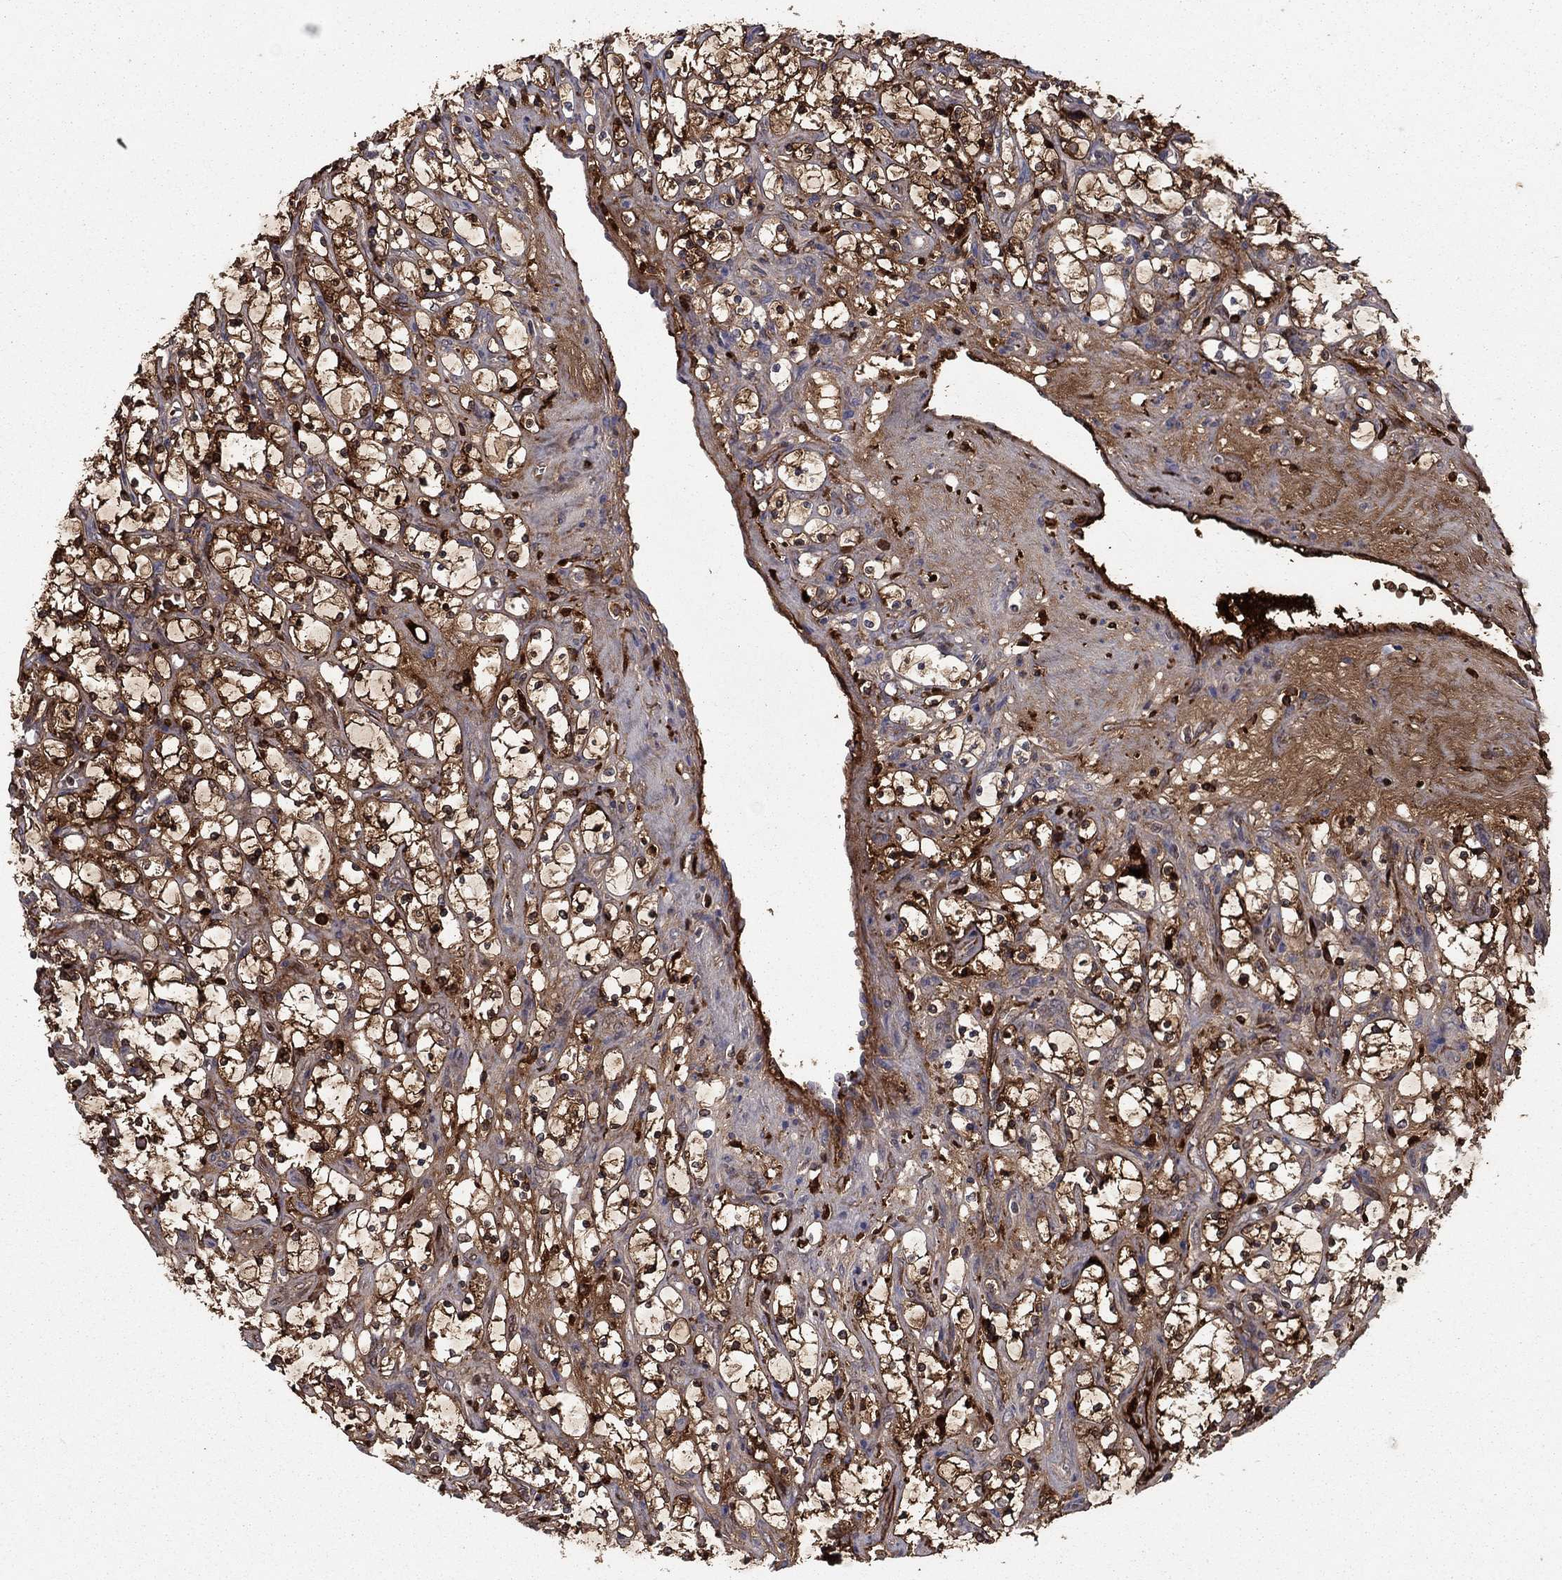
{"staining": {"intensity": "strong", "quantity": ">75%", "location": "cytoplasmic/membranous"}, "tissue": "renal cancer", "cell_type": "Tumor cells", "image_type": "cancer", "snomed": [{"axis": "morphology", "description": "Adenocarcinoma, NOS"}, {"axis": "topography", "description": "Kidney"}], "caption": "Immunohistochemistry (IHC) photomicrograph of neoplastic tissue: renal cancer (adenocarcinoma) stained using immunohistochemistry (IHC) shows high levels of strong protein expression localized specifically in the cytoplasmic/membranous of tumor cells, appearing as a cytoplasmic/membranous brown color.", "gene": "HPX", "patient": {"sex": "female", "age": 69}}